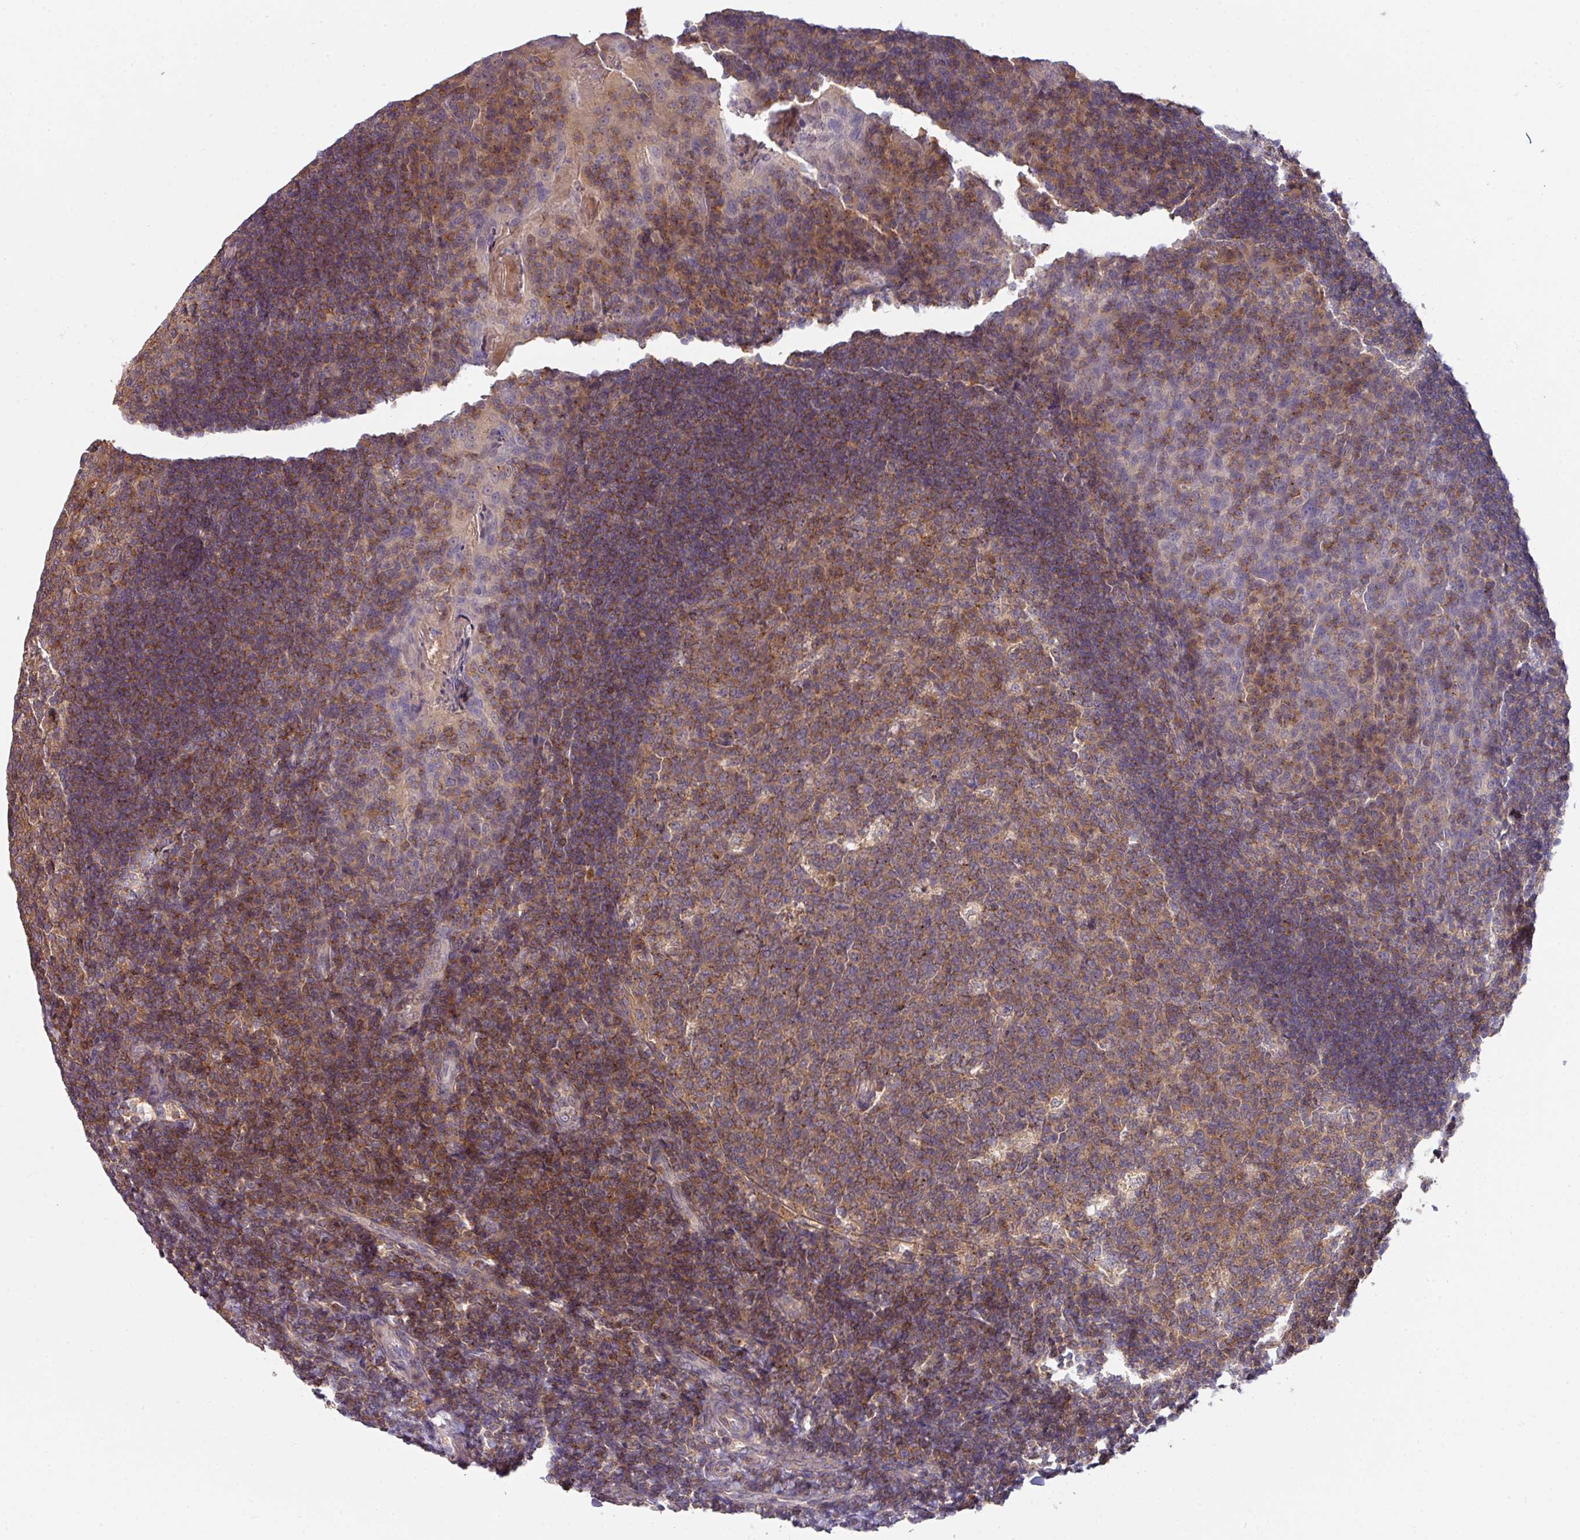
{"staining": {"intensity": "moderate", "quantity": ">75%", "location": "cytoplasmic/membranous"}, "tissue": "tonsil", "cell_type": "Germinal center cells", "image_type": "normal", "snomed": [{"axis": "morphology", "description": "Normal tissue, NOS"}, {"axis": "topography", "description": "Tonsil"}], "caption": "Immunohistochemistry (IHC) photomicrograph of benign tonsil: human tonsil stained using immunohistochemistry shows medium levels of moderate protein expression localized specifically in the cytoplasmic/membranous of germinal center cells, appearing as a cytoplasmic/membranous brown color.", "gene": "SLAMF6", "patient": {"sex": "male", "age": 17}}